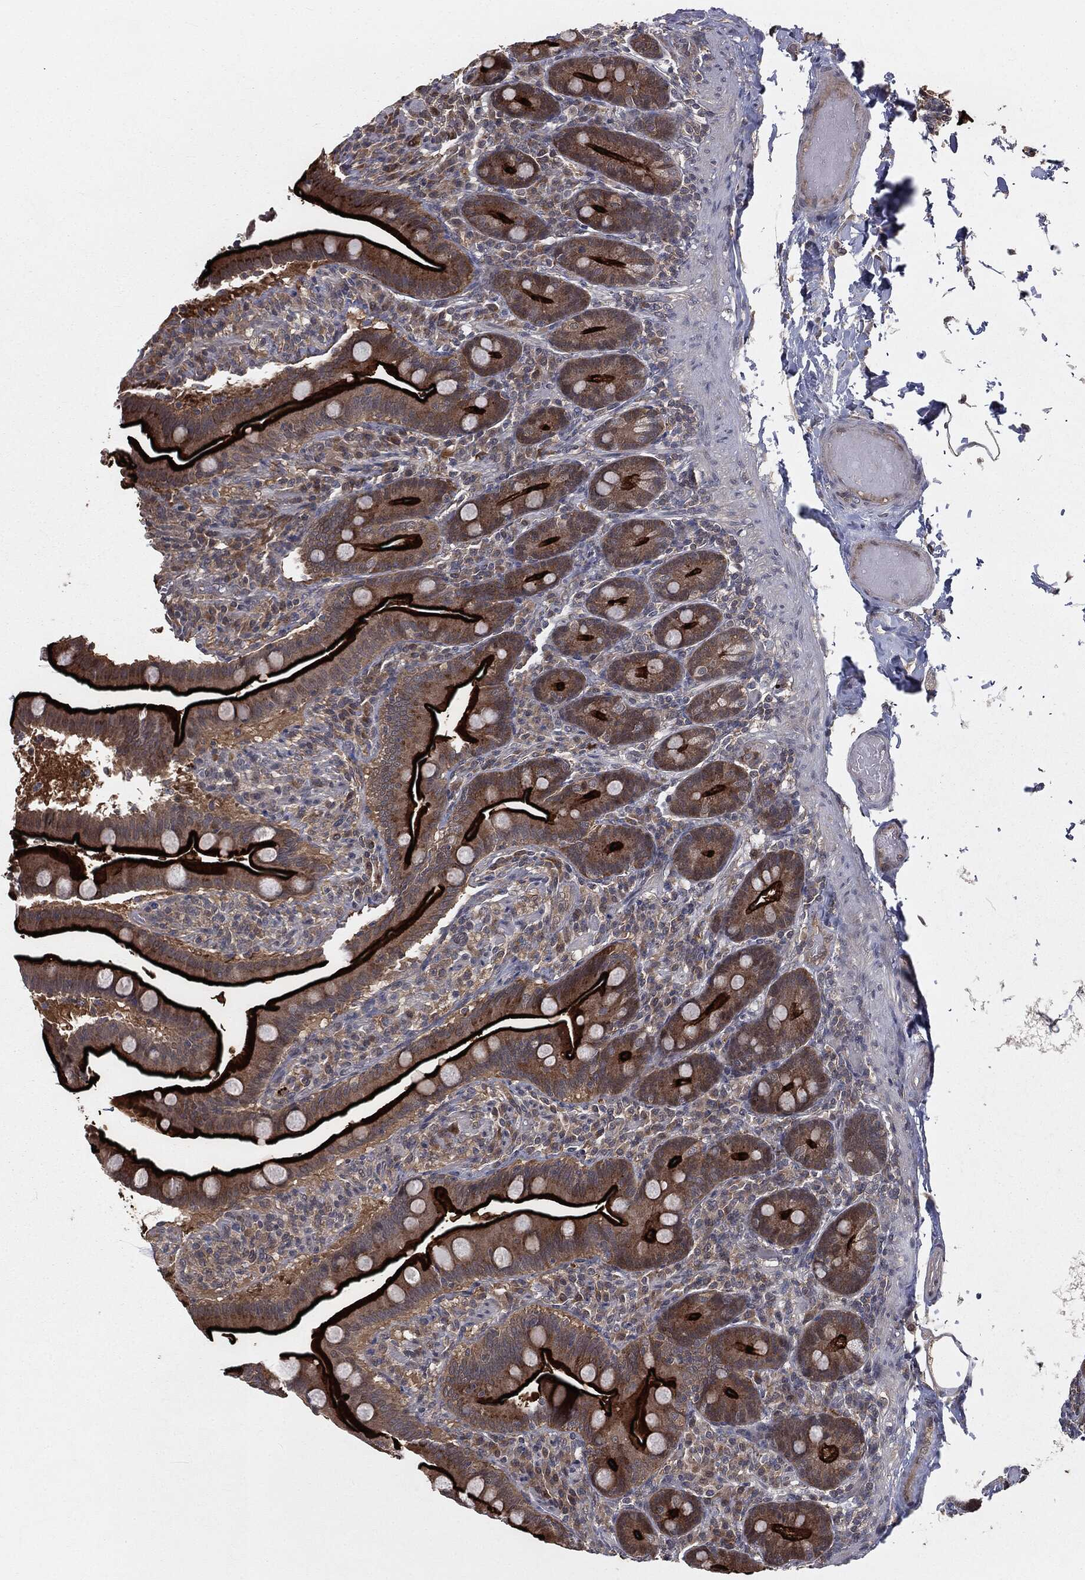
{"staining": {"intensity": "strong", "quantity": "25%-75%", "location": "cytoplasmic/membranous"}, "tissue": "small intestine", "cell_type": "Glandular cells", "image_type": "normal", "snomed": [{"axis": "morphology", "description": "Normal tissue, NOS"}, {"axis": "topography", "description": "Small intestine"}], "caption": "Glandular cells show high levels of strong cytoplasmic/membranous positivity in approximately 25%-75% of cells in unremarkable human small intestine. (DAB (3,3'-diaminobenzidine) IHC with brightfield microscopy, high magnification).", "gene": "FBXO7", "patient": {"sex": "male", "age": 66}}